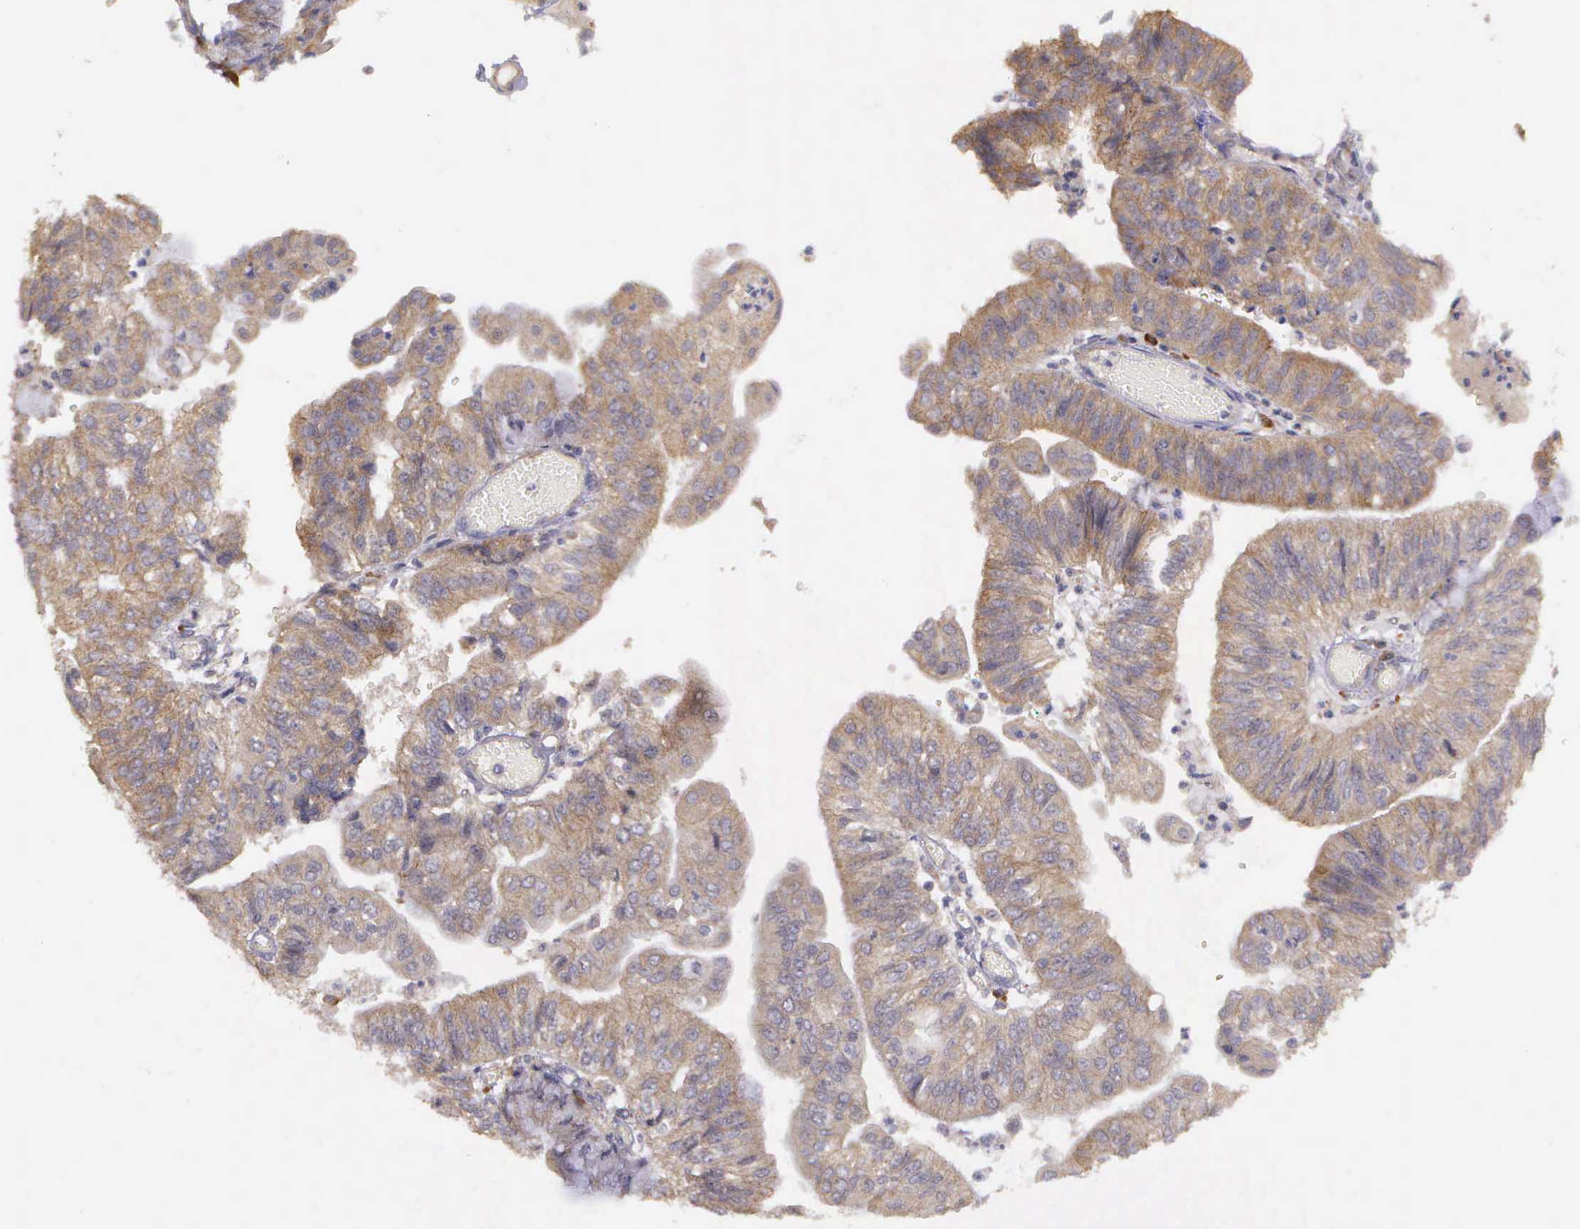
{"staining": {"intensity": "moderate", "quantity": ">75%", "location": "cytoplasmic/membranous"}, "tissue": "endometrial cancer", "cell_type": "Tumor cells", "image_type": "cancer", "snomed": [{"axis": "morphology", "description": "Adenocarcinoma, NOS"}, {"axis": "topography", "description": "Endometrium"}], "caption": "IHC staining of endometrial cancer (adenocarcinoma), which demonstrates medium levels of moderate cytoplasmic/membranous staining in approximately >75% of tumor cells indicating moderate cytoplasmic/membranous protein staining. The staining was performed using DAB (3,3'-diaminobenzidine) (brown) for protein detection and nuclei were counterstained in hematoxylin (blue).", "gene": "EIF5", "patient": {"sex": "female", "age": 59}}